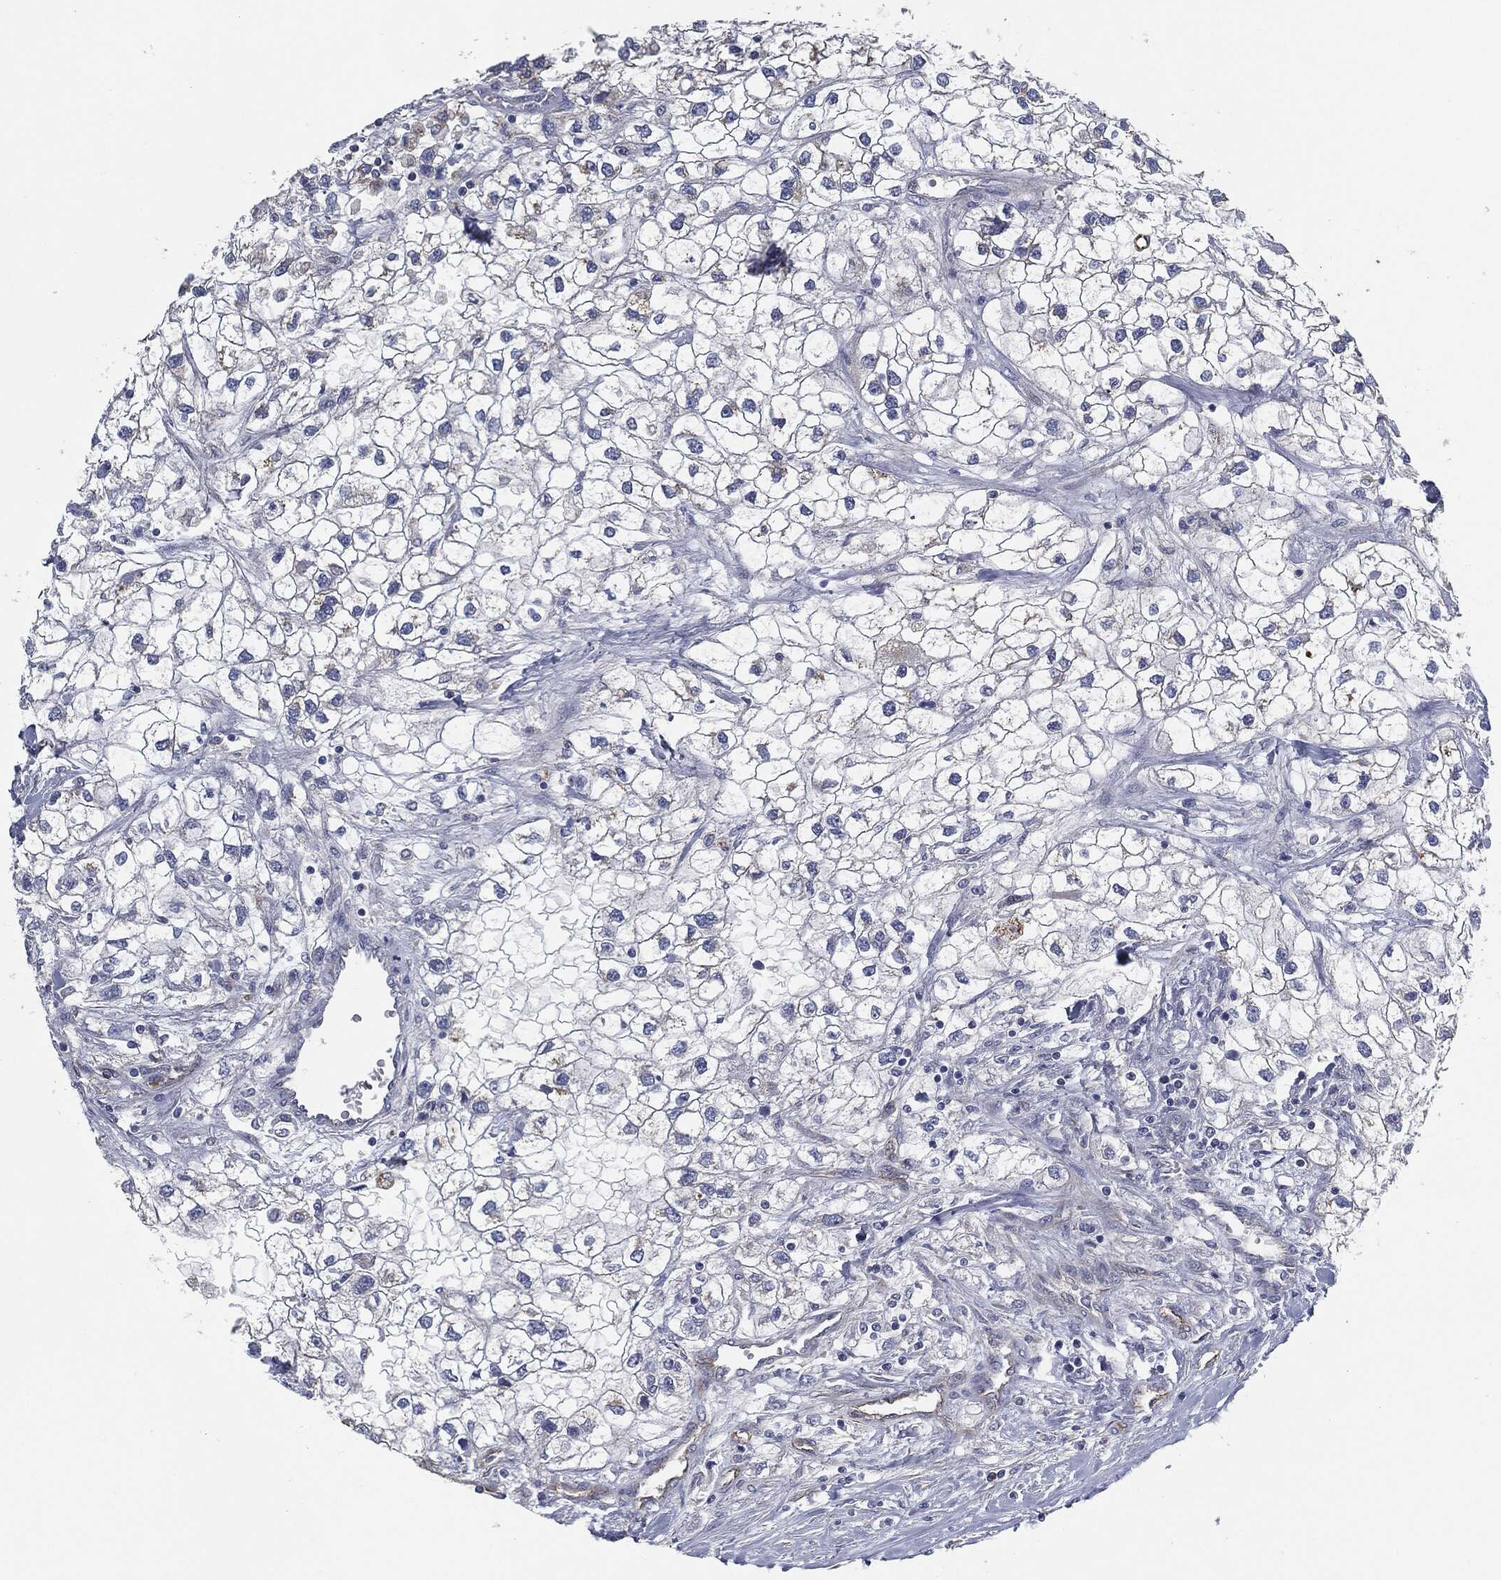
{"staining": {"intensity": "negative", "quantity": "none", "location": "none"}, "tissue": "renal cancer", "cell_type": "Tumor cells", "image_type": "cancer", "snomed": [{"axis": "morphology", "description": "Adenocarcinoma, NOS"}, {"axis": "topography", "description": "Kidney"}], "caption": "IHC of human renal cancer displays no positivity in tumor cells.", "gene": "SVIL", "patient": {"sex": "male", "age": 59}}